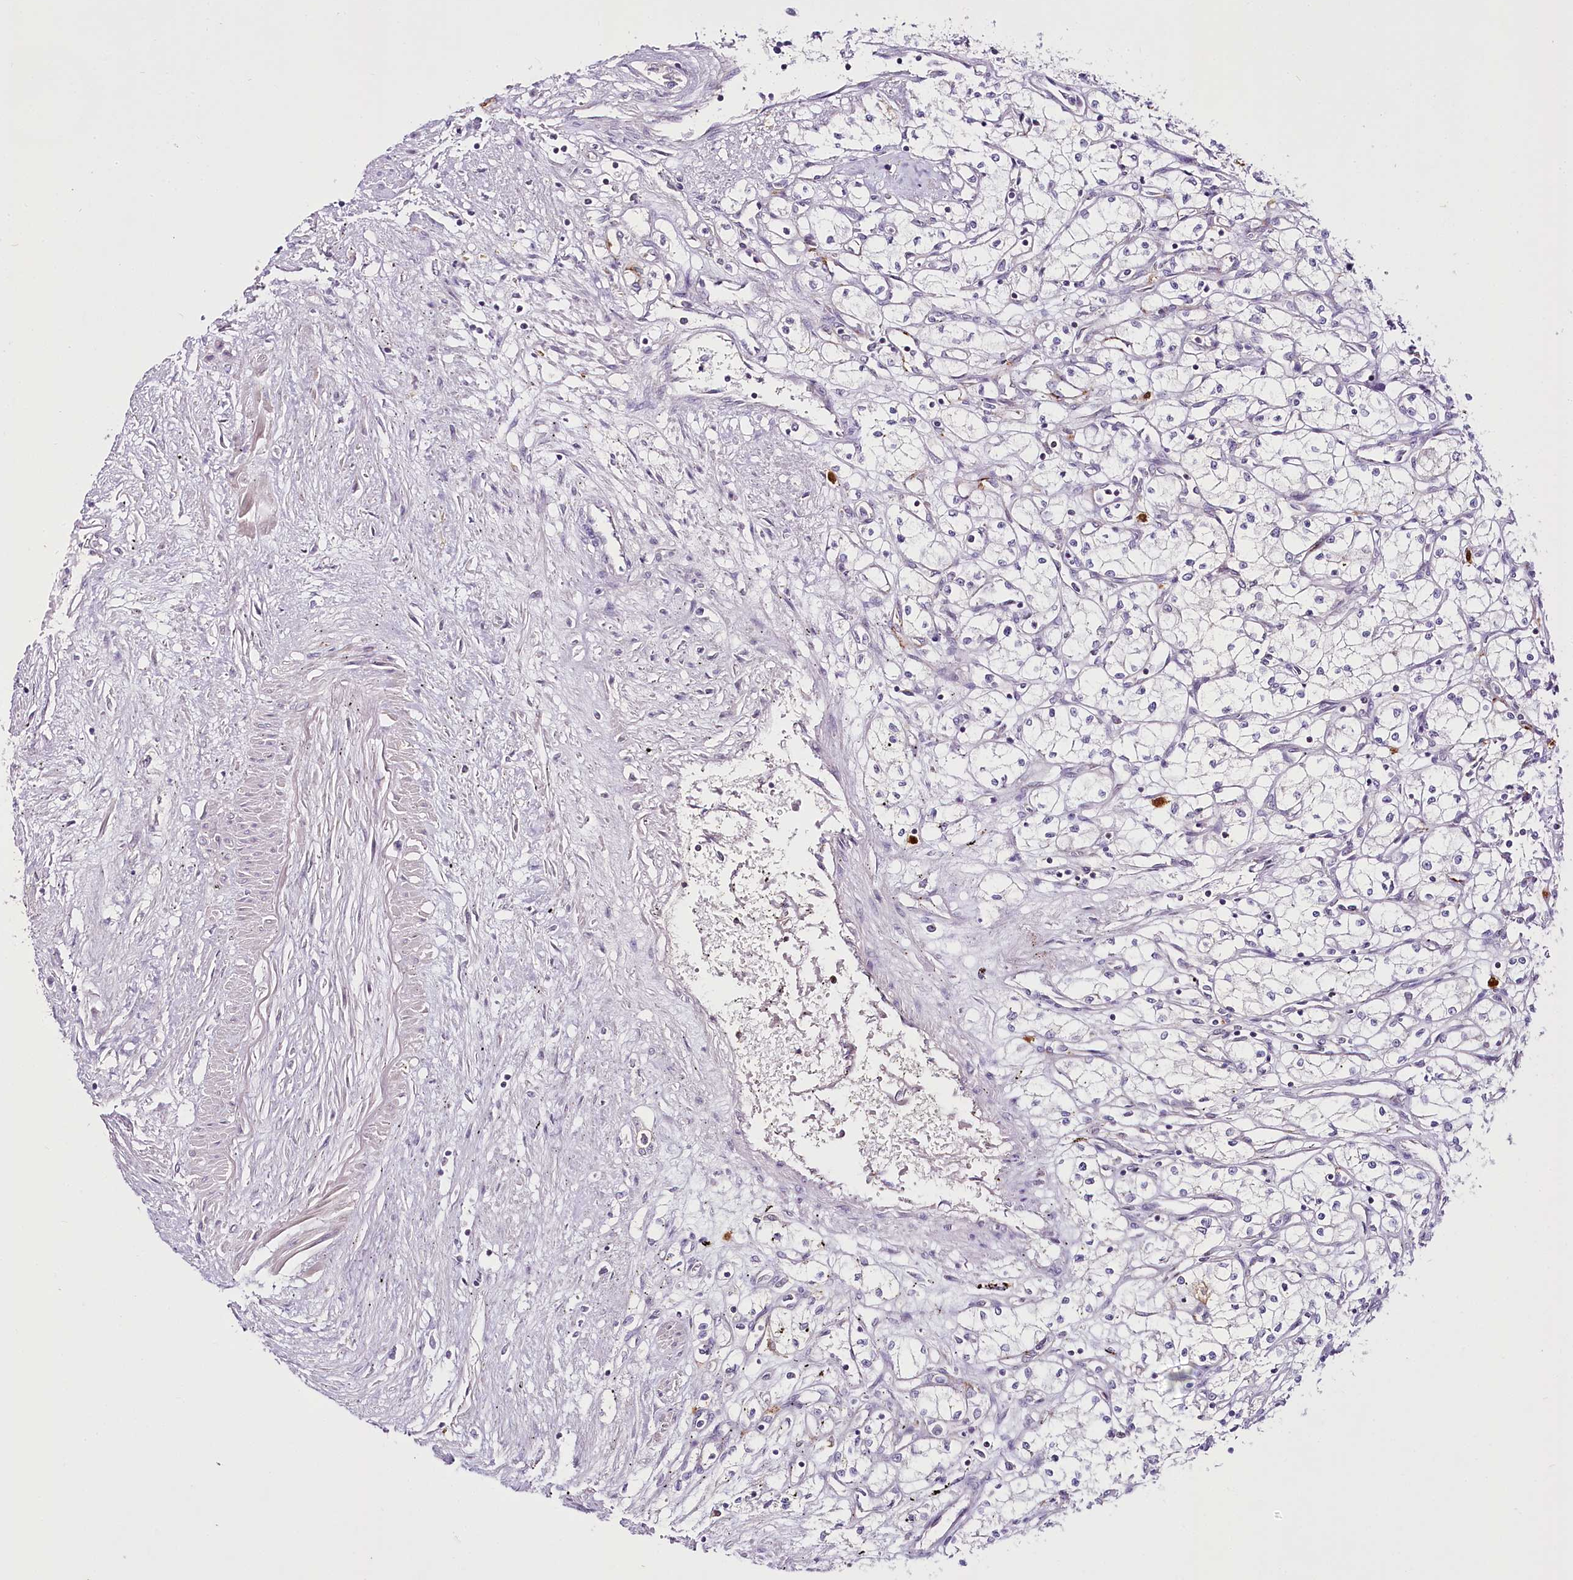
{"staining": {"intensity": "negative", "quantity": "none", "location": "none"}, "tissue": "renal cancer", "cell_type": "Tumor cells", "image_type": "cancer", "snomed": [{"axis": "morphology", "description": "Adenocarcinoma, NOS"}, {"axis": "topography", "description": "Kidney"}], "caption": "Micrograph shows no protein positivity in tumor cells of renal adenocarcinoma tissue.", "gene": "VWA5A", "patient": {"sex": "male", "age": 59}}